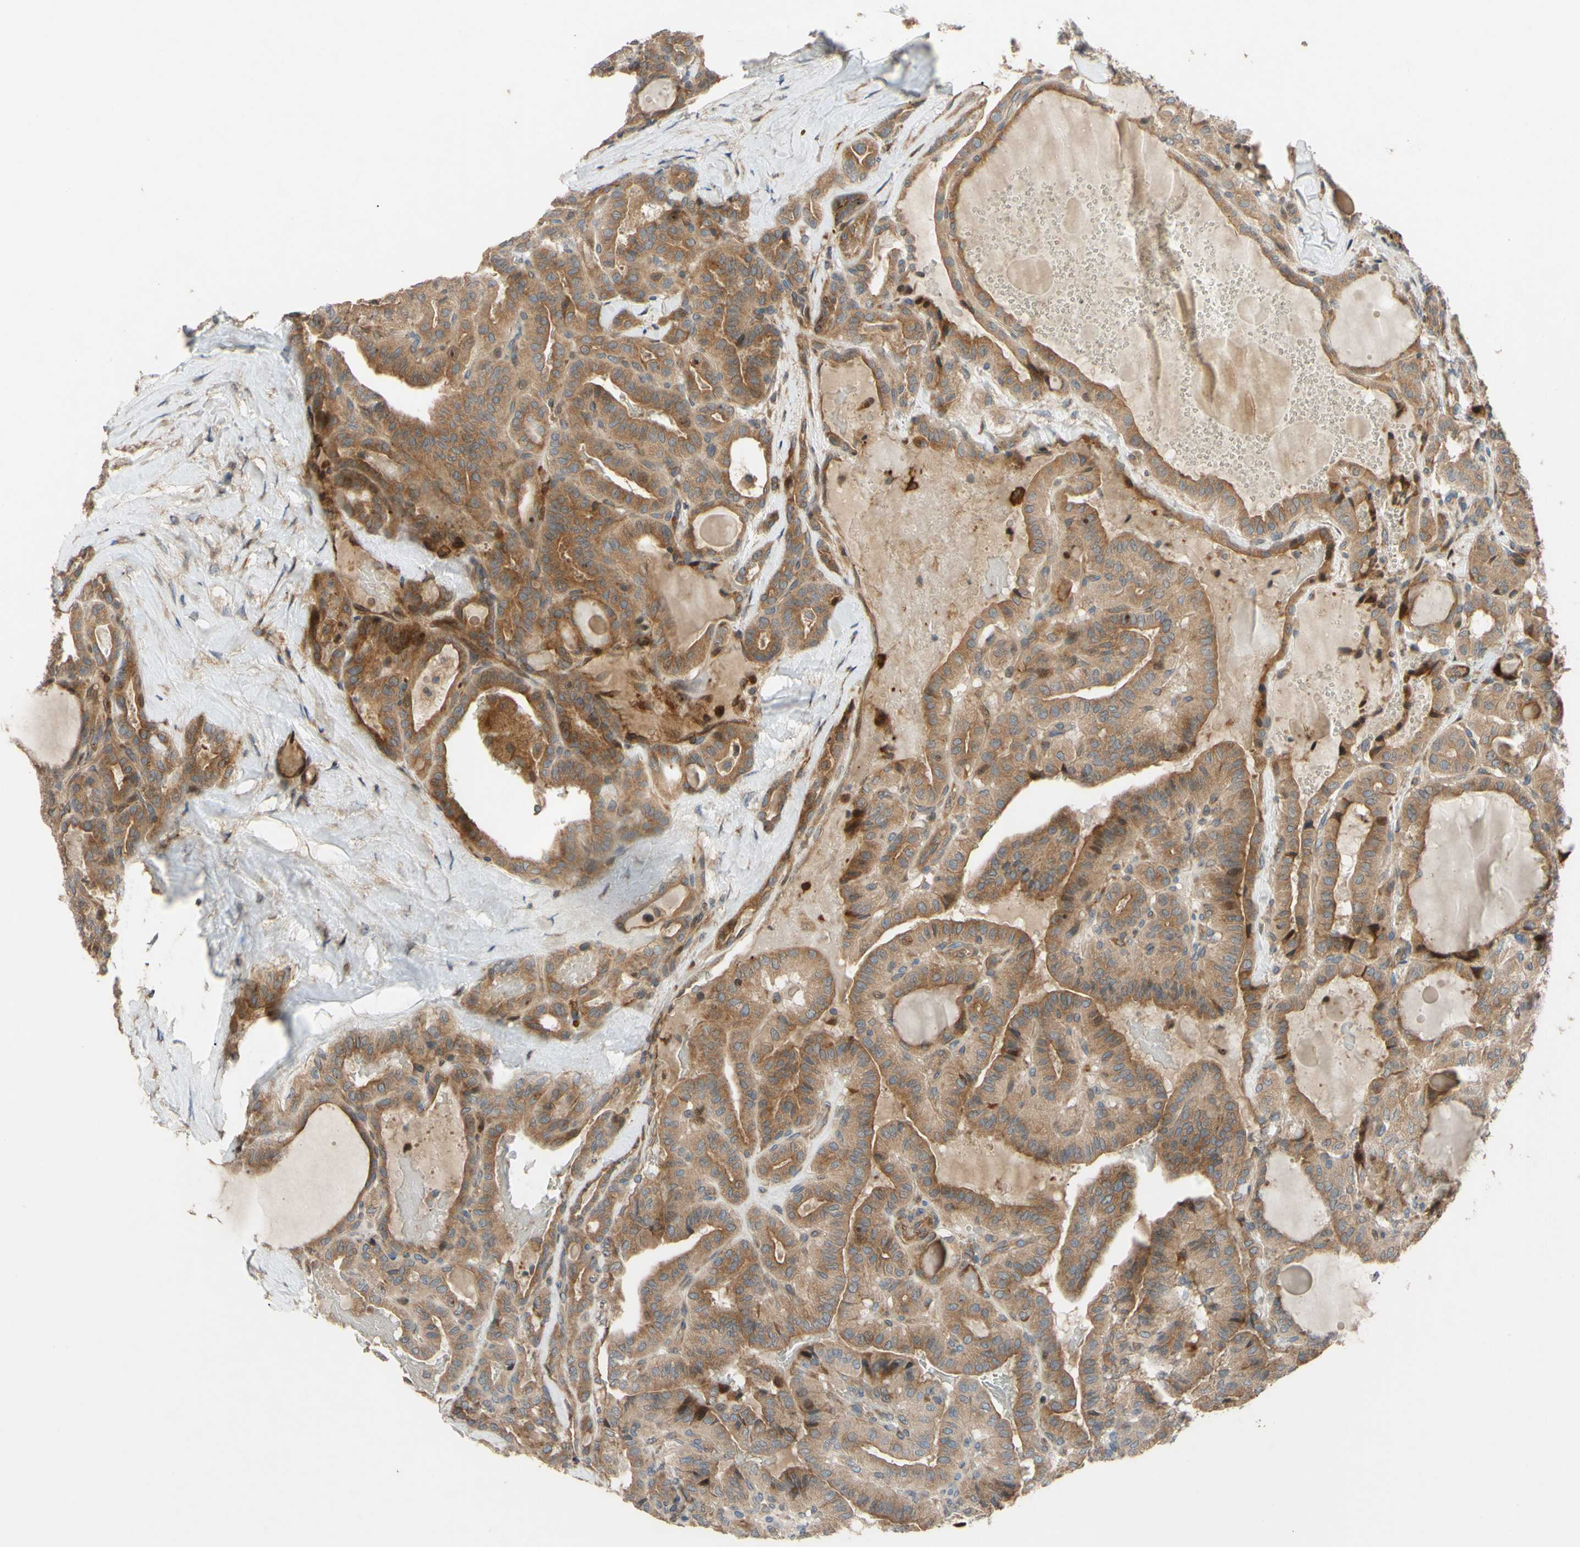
{"staining": {"intensity": "moderate", "quantity": ">75%", "location": "cytoplasmic/membranous"}, "tissue": "thyroid cancer", "cell_type": "Tumor cells", "image_type": "cancer", "snomed": [{"axis": "morphology", "description": "Papillary adenocarcinoma, NOS"}, {"axis": "topography", "description": "Thyroid gland"}], "caption": "This histopathology image reveals papillary adenocarcinoma (thyroid) stained with immunohistochemistry (IHC) to label a protein in brown. The cytoplasmic/membranous of tumor cells show moderate positivity for the protein. Nuclei are counter-stained blue.", "gene": "SPTLC1", "patient": {"sex": "male", "age": 77}}